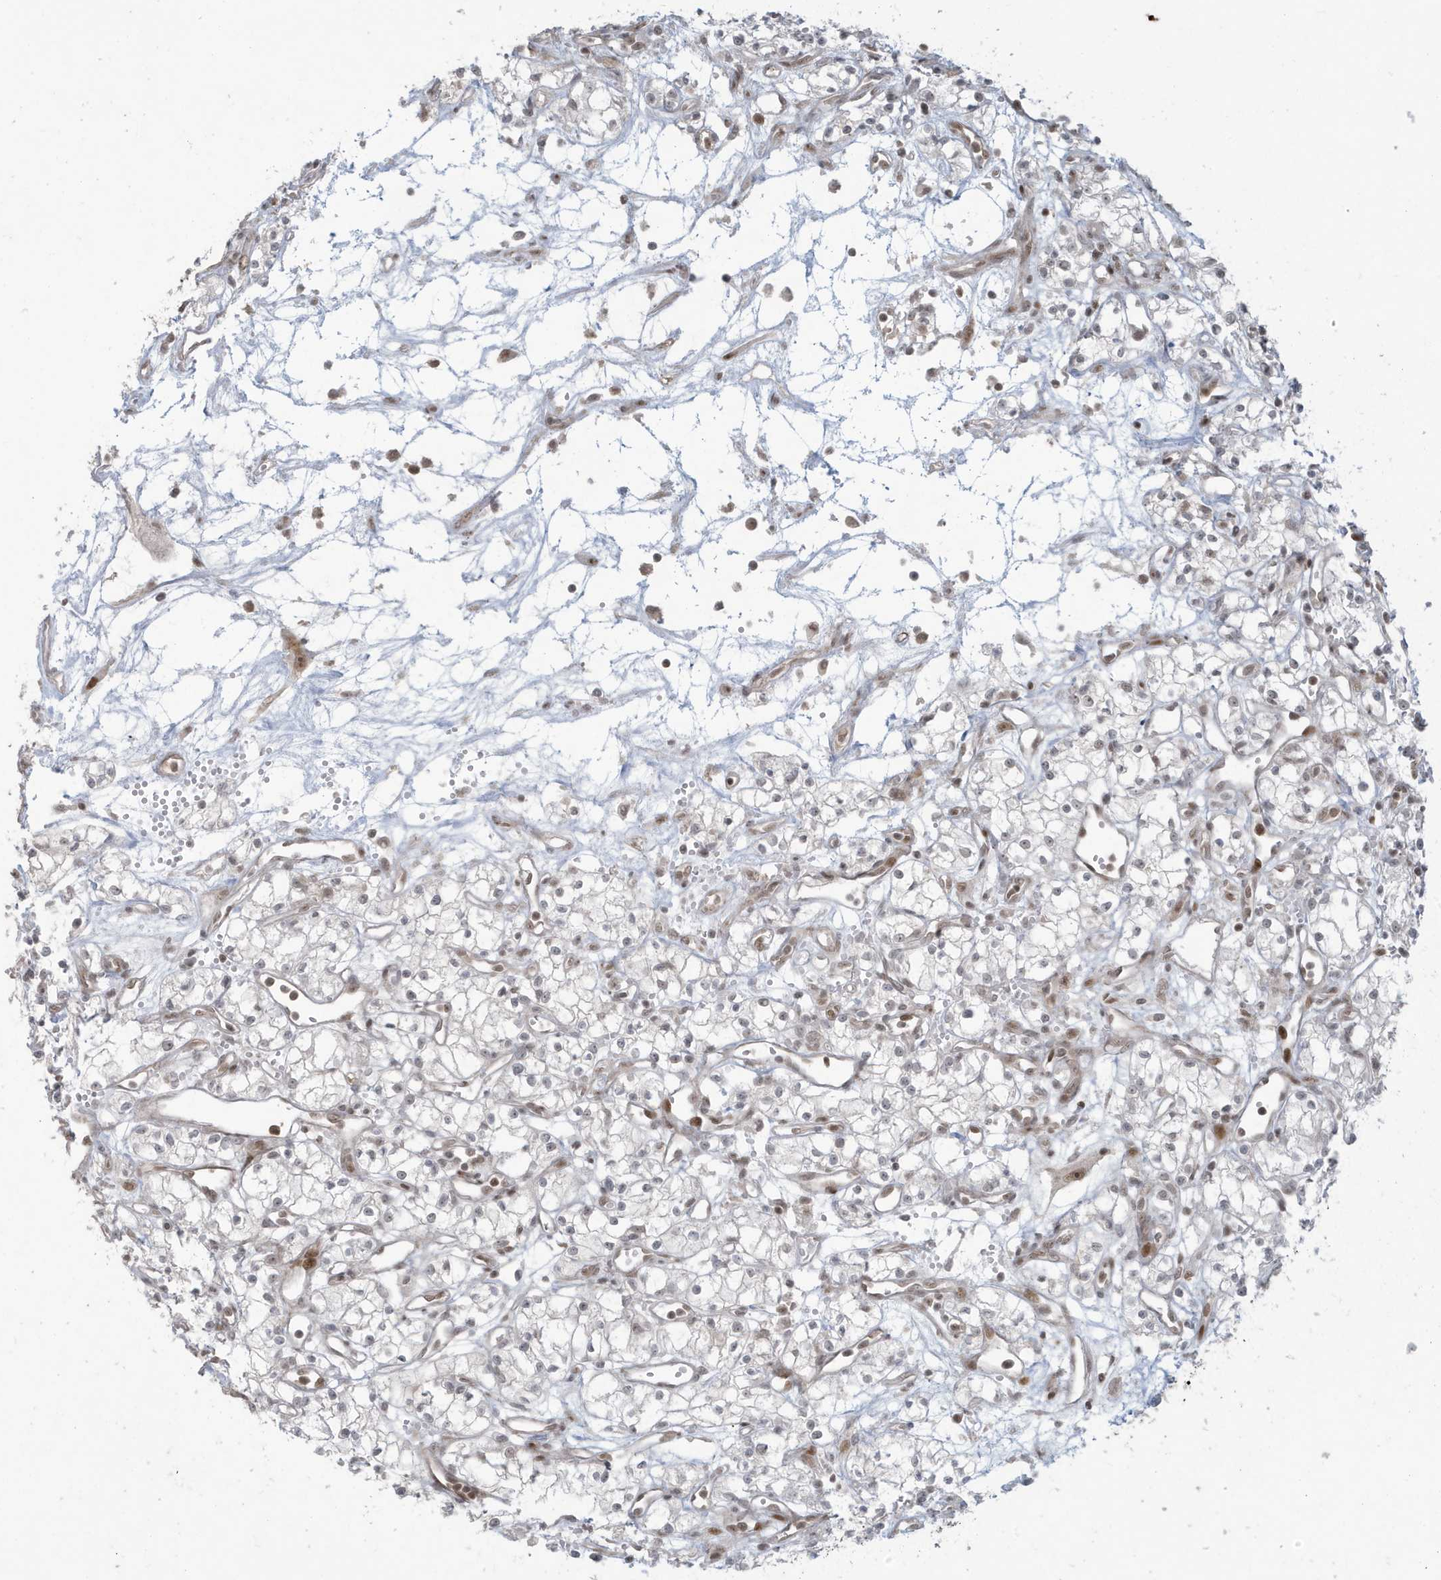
{"staining": {"intensity": "weak", "quantity": "<25%", "location": "nuclear"}, "tissue": "renal cancer", "cell_type": "Tumor cells", "image_type": "cancer", "snomed": [{"axis": "morphology", "description": "Adenocarcinoma, NOS"}, {"axis": "topography", "description": "Kidney"}], "caption": "Tumor cells are negative for protein expression in human renal cancer (adenocarcinoma). The staining was performed using DAB to visualize the protein expression in brown, while the nuclei were stained in blue with hematoxylin (Magnification: 20x).", "gene": "C1orf52", "patient": {"sex": "male", "age": 59}}